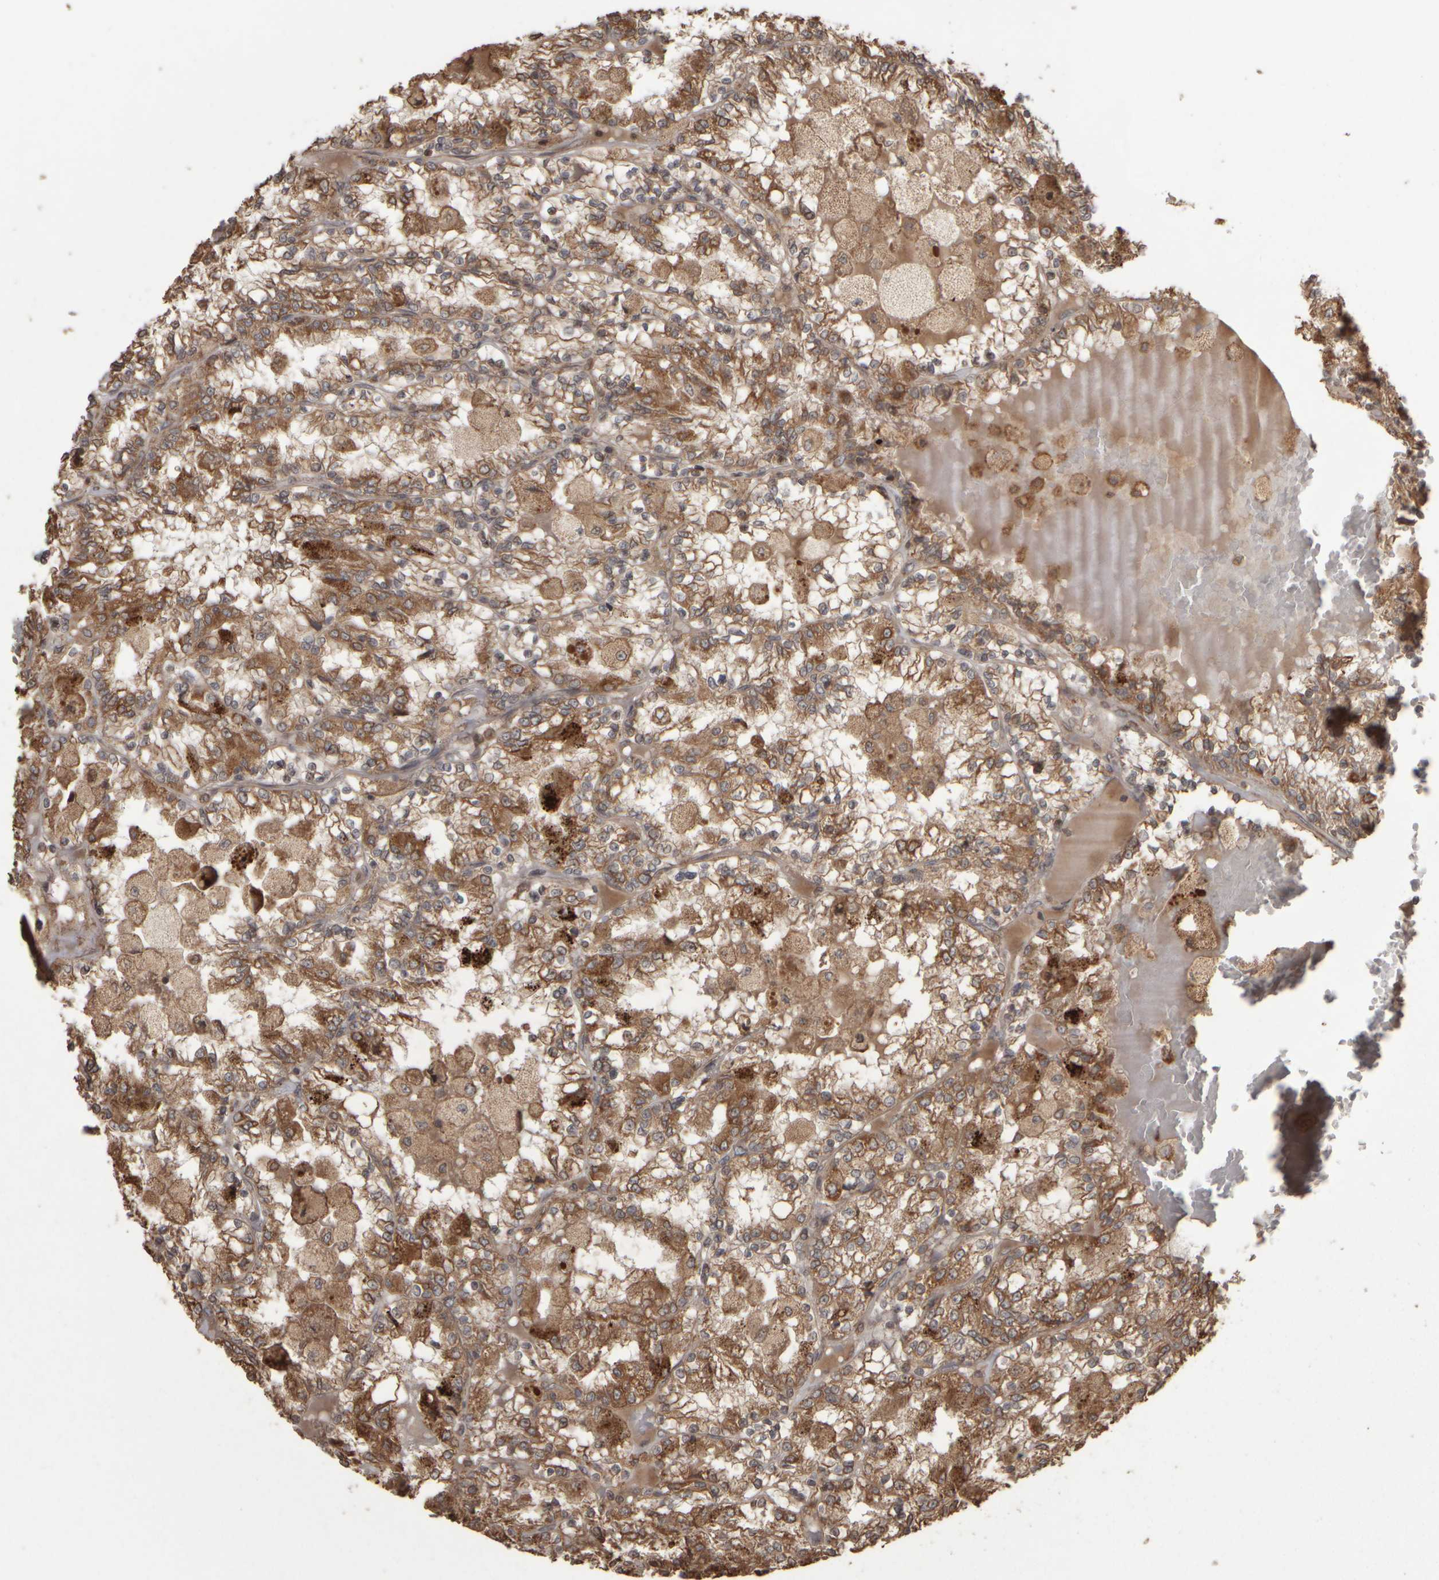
{"staining": {"intensity": "moderate", "quantity": ">75%", "location": "cytoplasmic/membranous"}, "tissue": "renal cancer", "cell_type": "Tumor cells", "image_type": "cancer", "snomed": [{"axis": "morphology", "description": "Adenocarcinoma, NOS"}, {"axis": "topography", "description": "Kidney"}], "caption": "IHC (DAB) staining of renal adenocarcinoma reveals moderate cytoplasmic/membranous protein positivity in about >75% of tumor cells.", "gene": "AGBL3", "patient": {"sex": "female", "age": 56}}